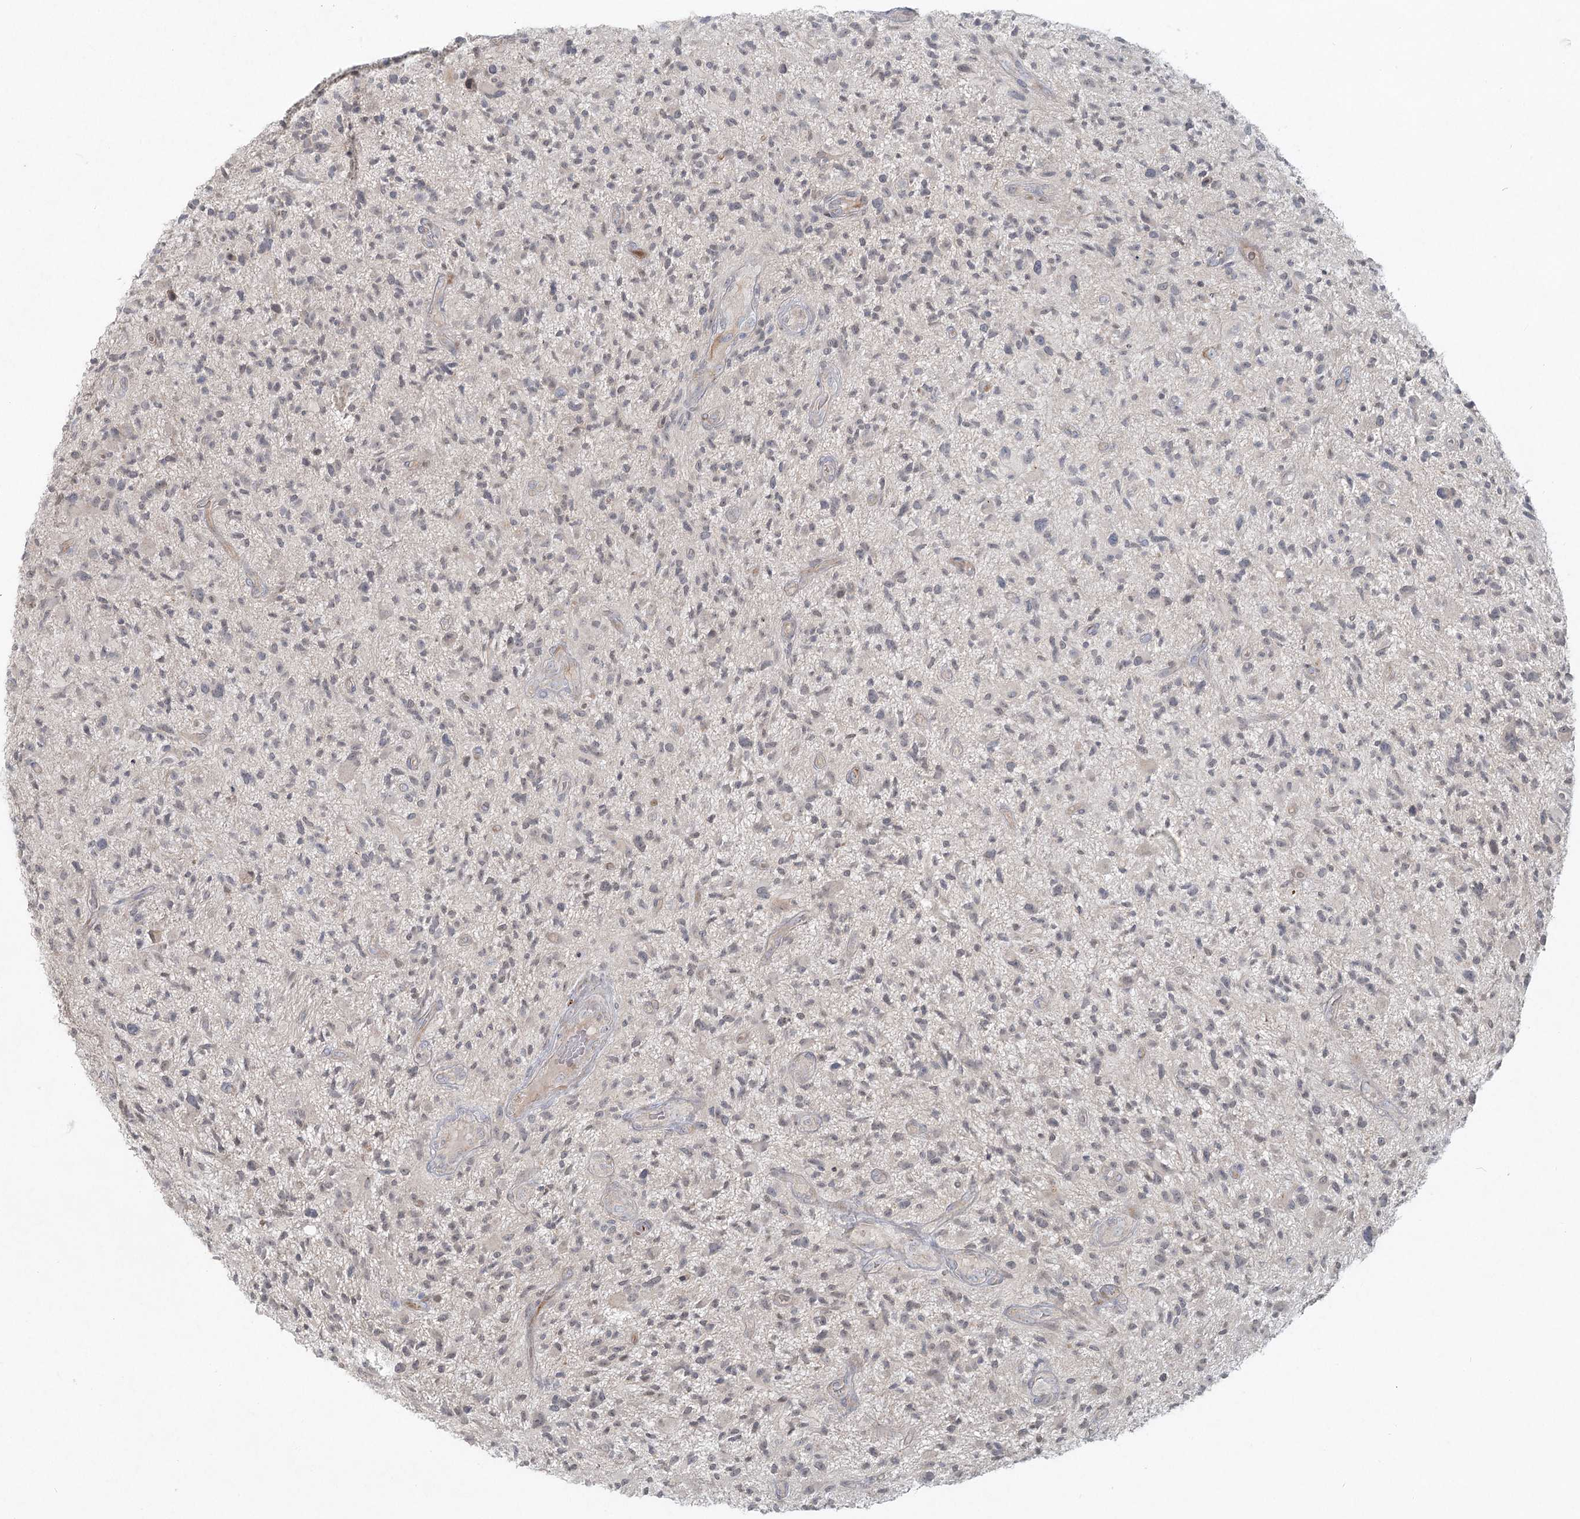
{"staining": {"intensity": "negative", "quantity": "none", "location": "none"}, "tissue": "glioma", "cell_type": "Tumor cells", "image_type": "cancer", "snomed": [{"axis": "morphology", "description": "Glioma, malignant, High grade"}, {"axis": "topography", "description": "Brain"}], "caption": "This is a image of immunohistochemistry staining of glioma, which shows no positivity in tumor cells.", "gene": "LRP2BP", "patient": {"sex": "male", "age": 47}}